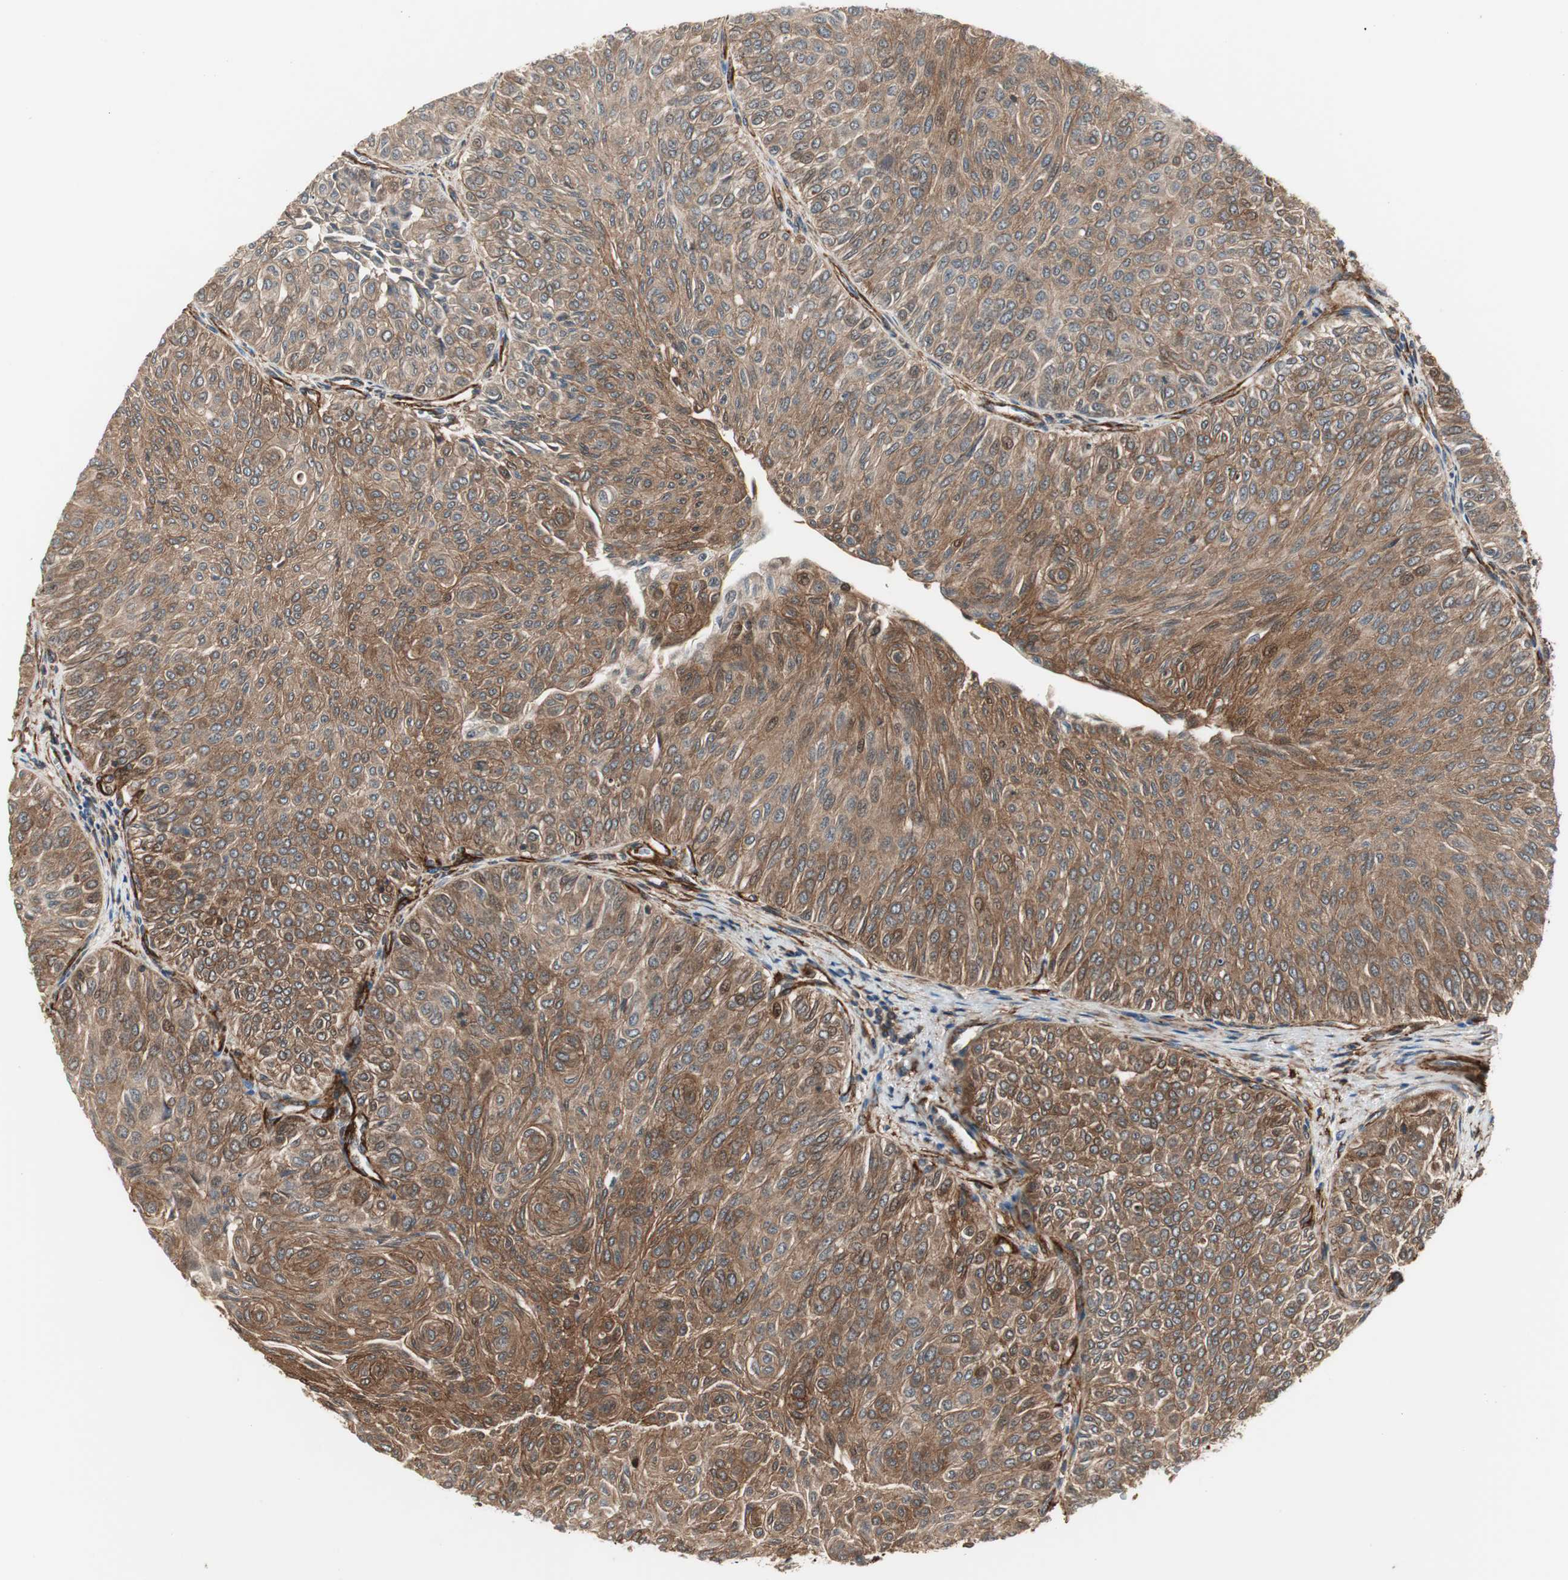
{"staining": {"intensity": "moderate", "quantity": ">75%", "location": "cytoplasmic/membranous"}, "tissue": "urothelial cancer", "cell_type": "Tumor cells", "image_type": "cancer", "snomed": [{"axis": "morphology", "description": "Urothelial carcinoma, Low grade"}, {"axis": "topography", "description": "Urinary bladder"}], "caption": "Urothelial cancer was stained to show a protein in brown. There is medium levels of moderate cytoplasmic/membranous staining in about >75% of tumor cells.", "gene": "PTPN11", "patient": {"sex": "male", "age": 78}}